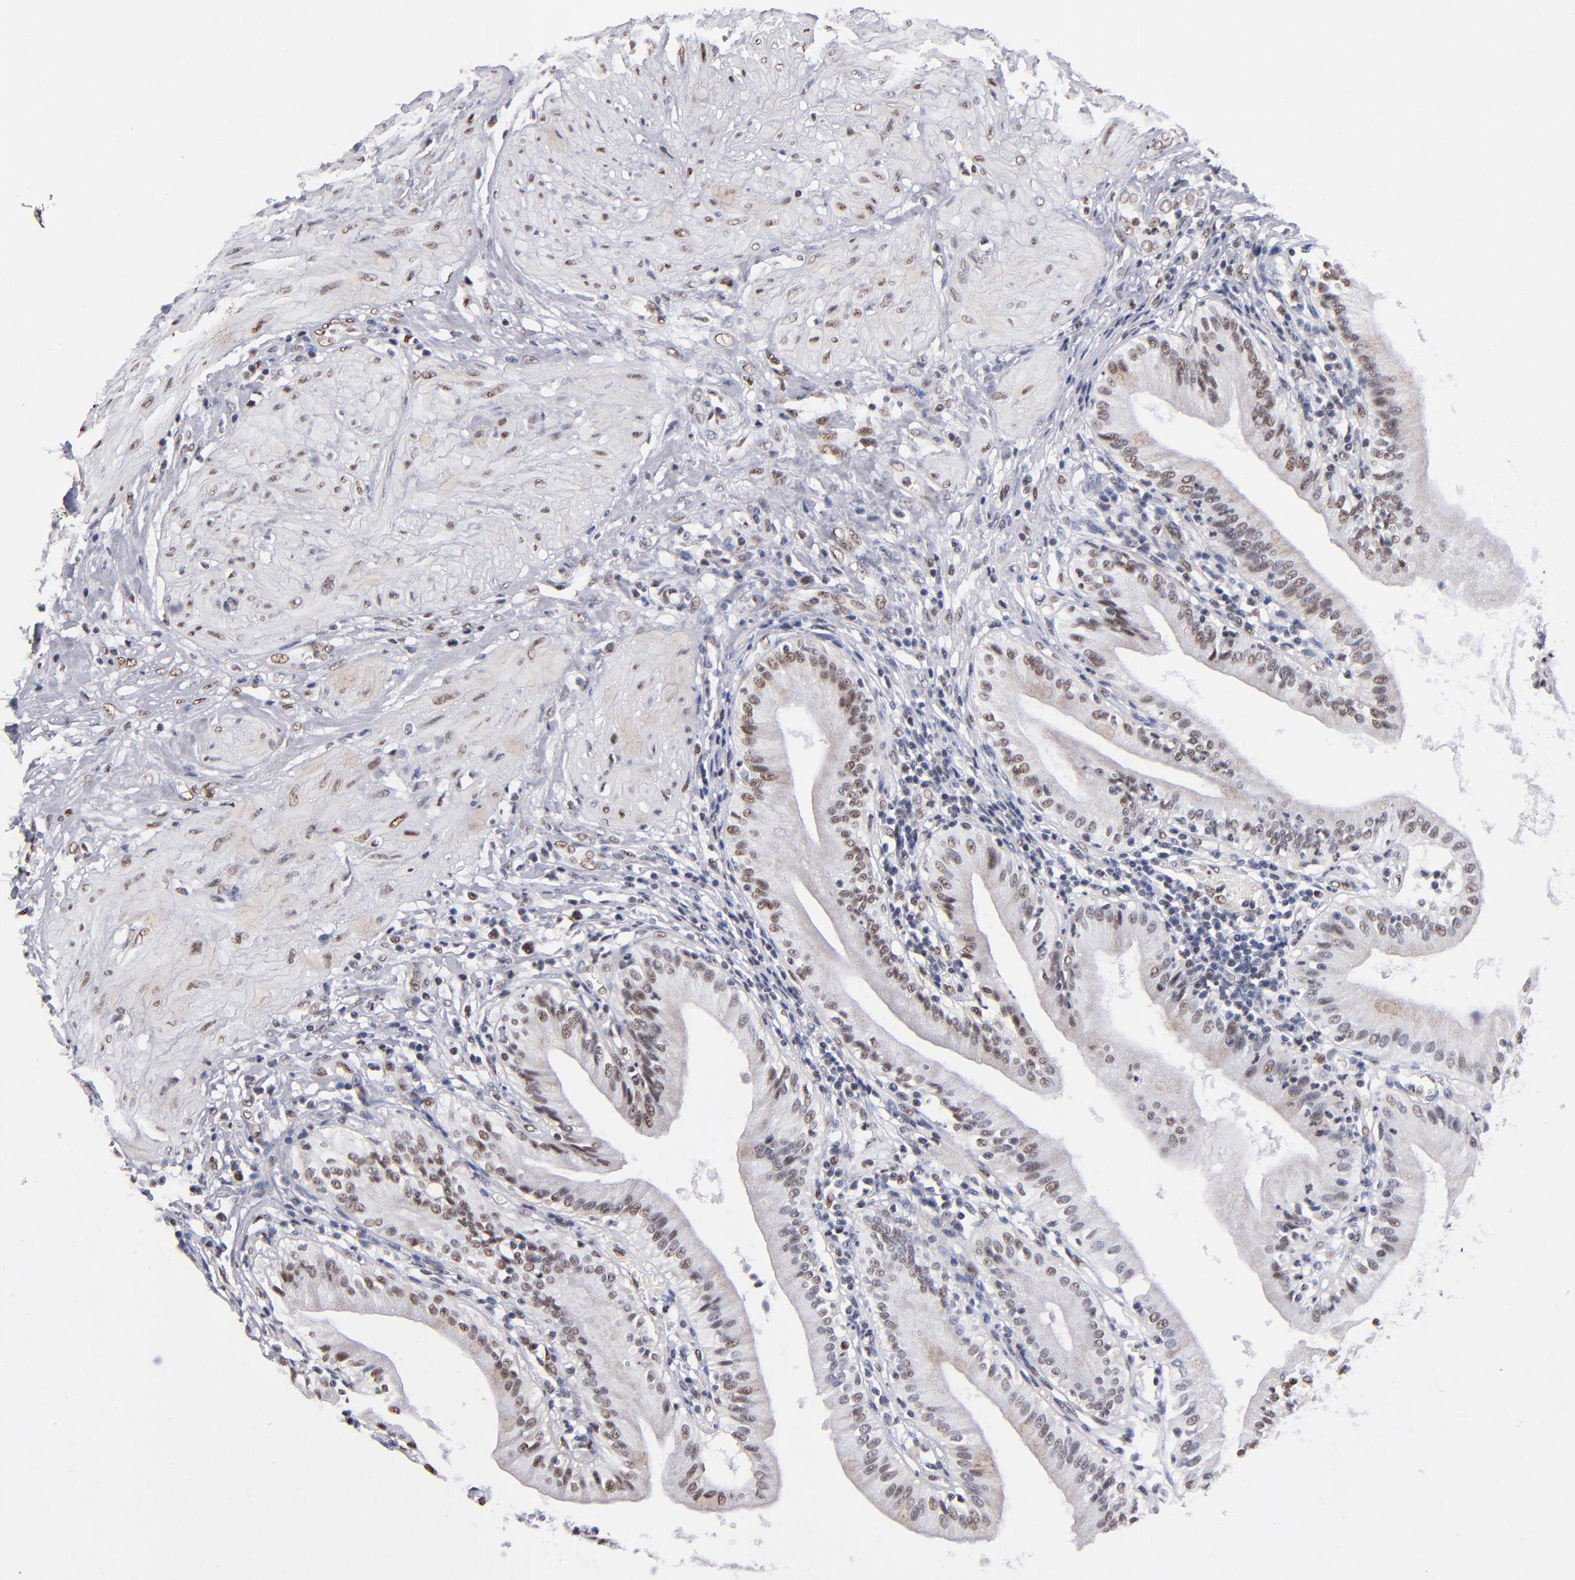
{"staining": {"intensity": "strong", "quantity": ">75%", "location": "nuclear"}, "tissue": "gallbladder", "cell_type": "Glandular cells", "image_type": "normal", "snomed": [{"axis": "morphology", "description": "Normal tissue, NOS"}, {"axis": "topography", "description": "Gallbladder"}], "caption": "Approximately >75% of glandular cells in unremarkable human gallbladder show strong nuclear protein expression as visualized by brown immunohistochemical staining.", "gene": "MN1", "patient": {"sex": "male", "age": 58}}